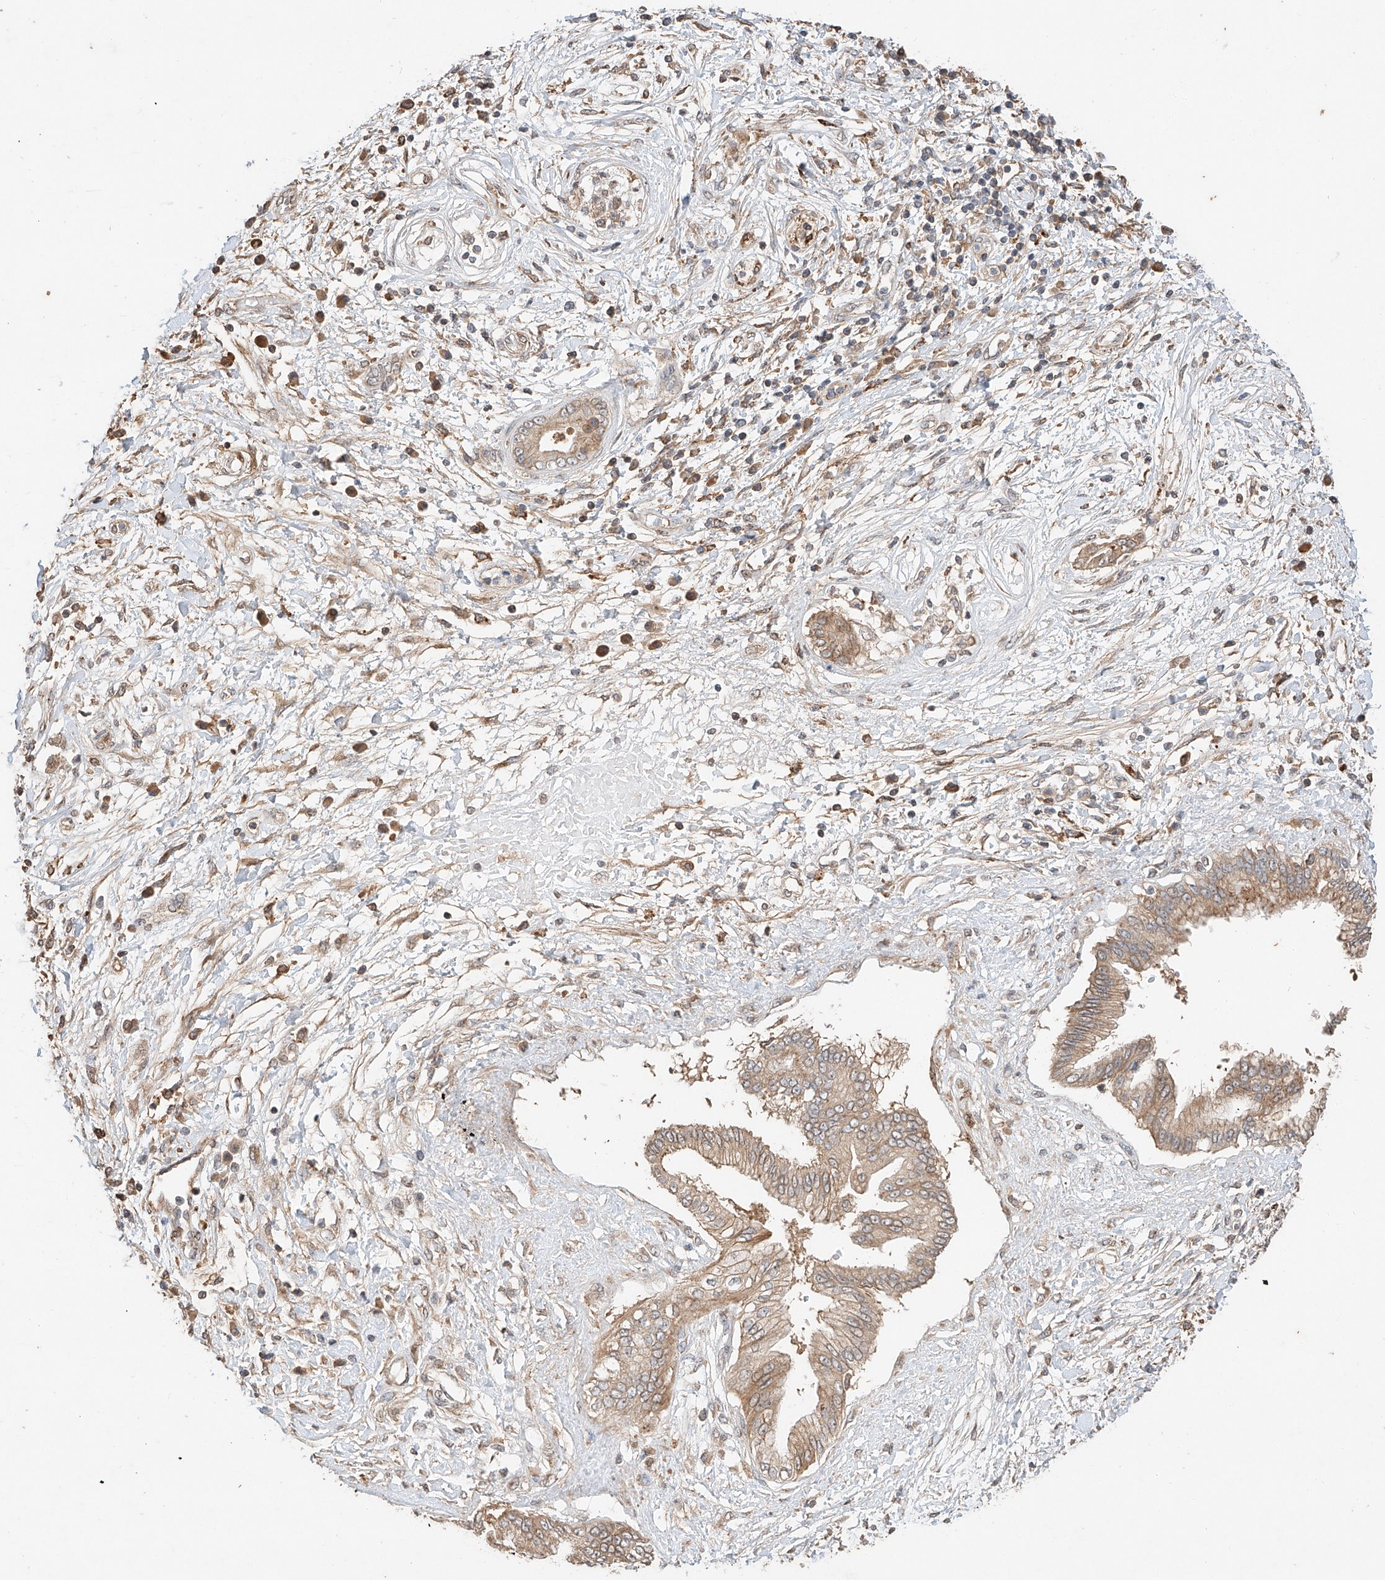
{"staining": {"intensity": "weak", "quantity": ">75%", "location": "cytoplasmic/membranous"}, "tissue": "pancreatic cancer", "cell_type": "Tumor cells", "image_type": "cancer", "snomed": [{"axis": "morphology", "description": "Adenocarcinoma, NOS"}, {"axis": "topography", "description": "Pancreas"}], "caption": "Human adenocarcinoma (pancreatic) stained for a protein (brown) exhibits weak cytoplasmic/membranous positive positivity in approximately >75% of tumor cells.", "gene": "SUSD6", "patient": {"sex": "female", "age": 56}}